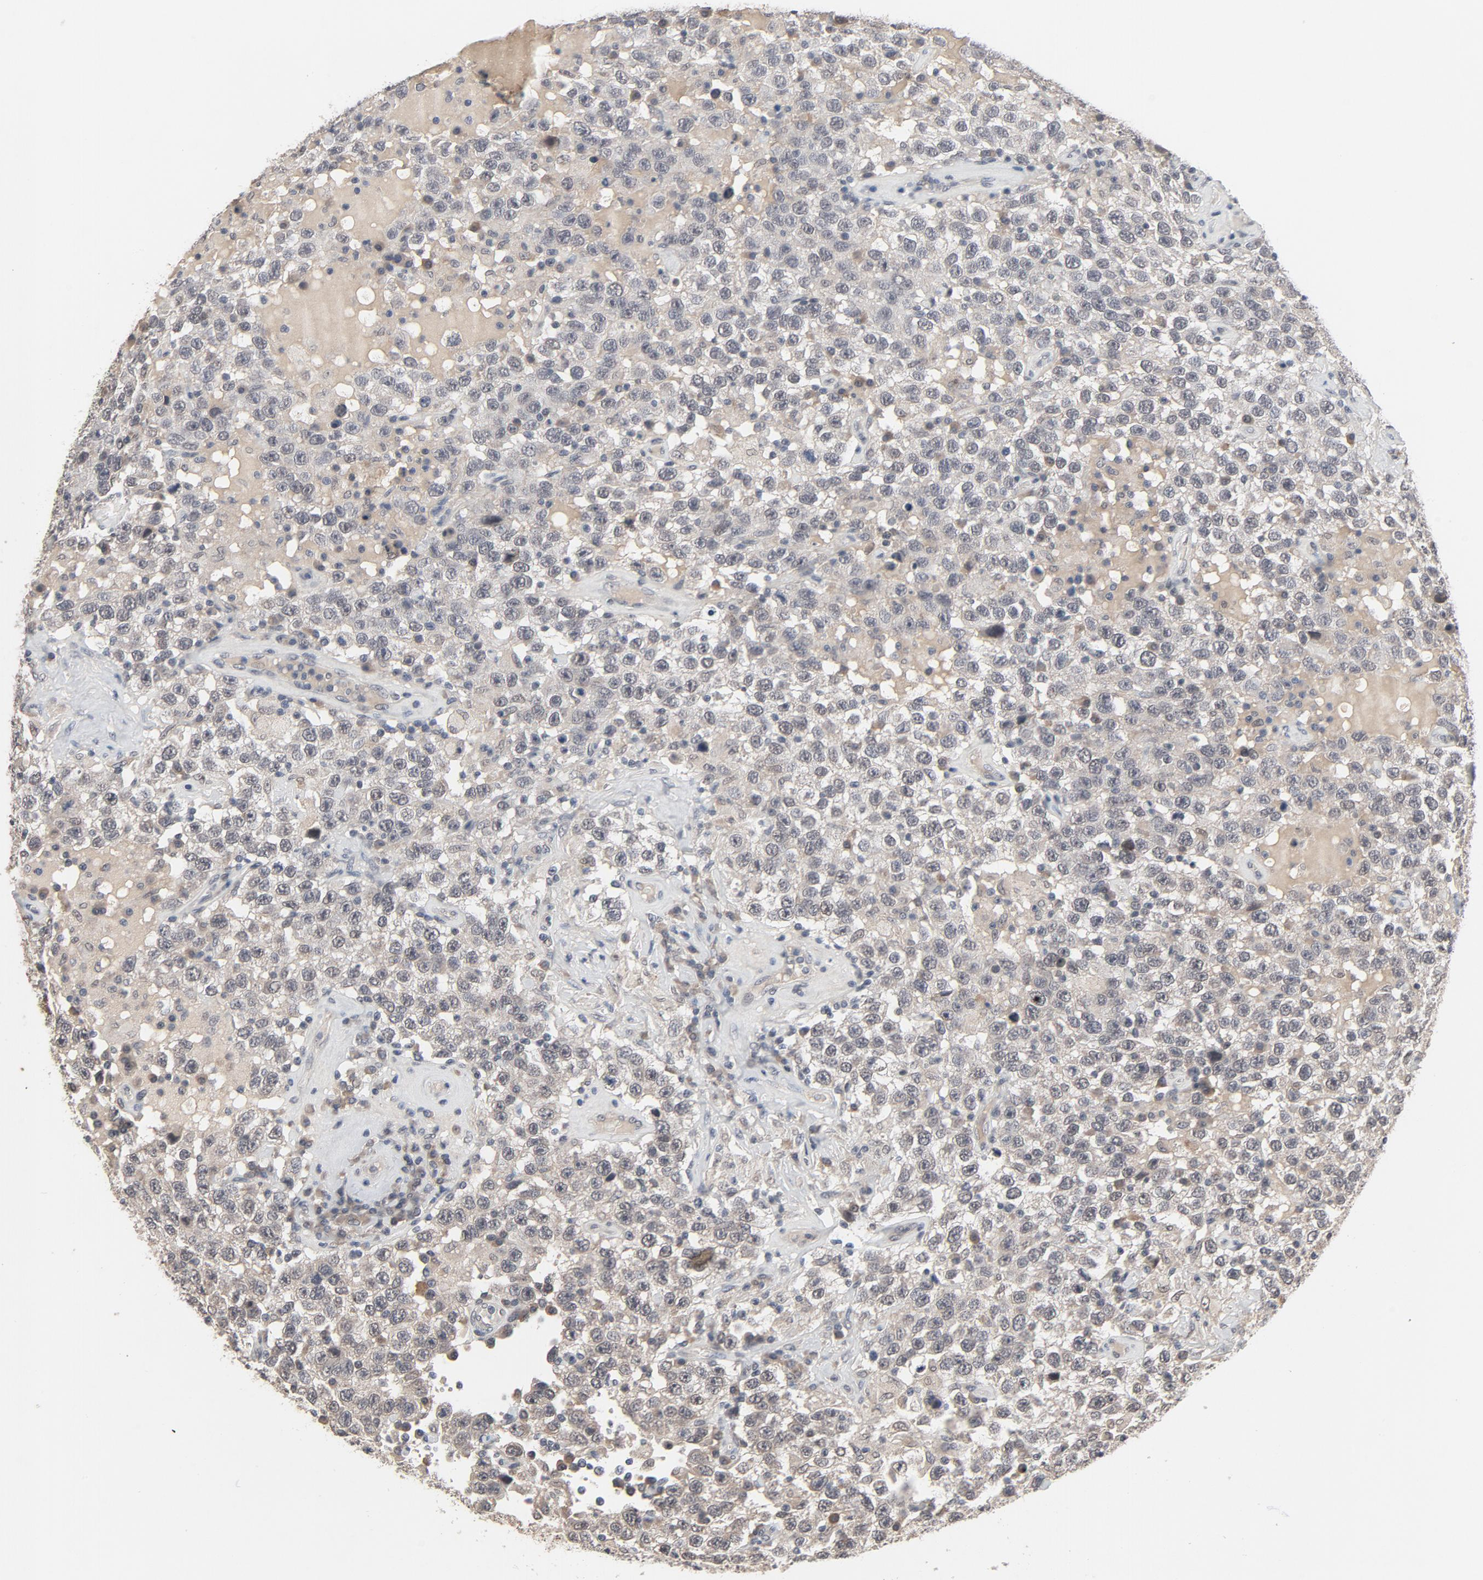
{"staining": {"intensity": "negative", "quantity": "none", "location": "none"}, "tissue": "testis cancer", "cell_type": "Tumor cells", "image_type": "cancer", "snomed": [{"axis": "morphology", "description": "Seminoma, NOS"}, {"axis": "topography", "description": "Testis"}], "caption": "Immunohistochemistry (IHC) micrograph of testis seminoma stained for a protein (brown), which demonstrates no positivity in tumor cells.", "gene": "MT3", "patient": {"sex": "male", "age": 41}}